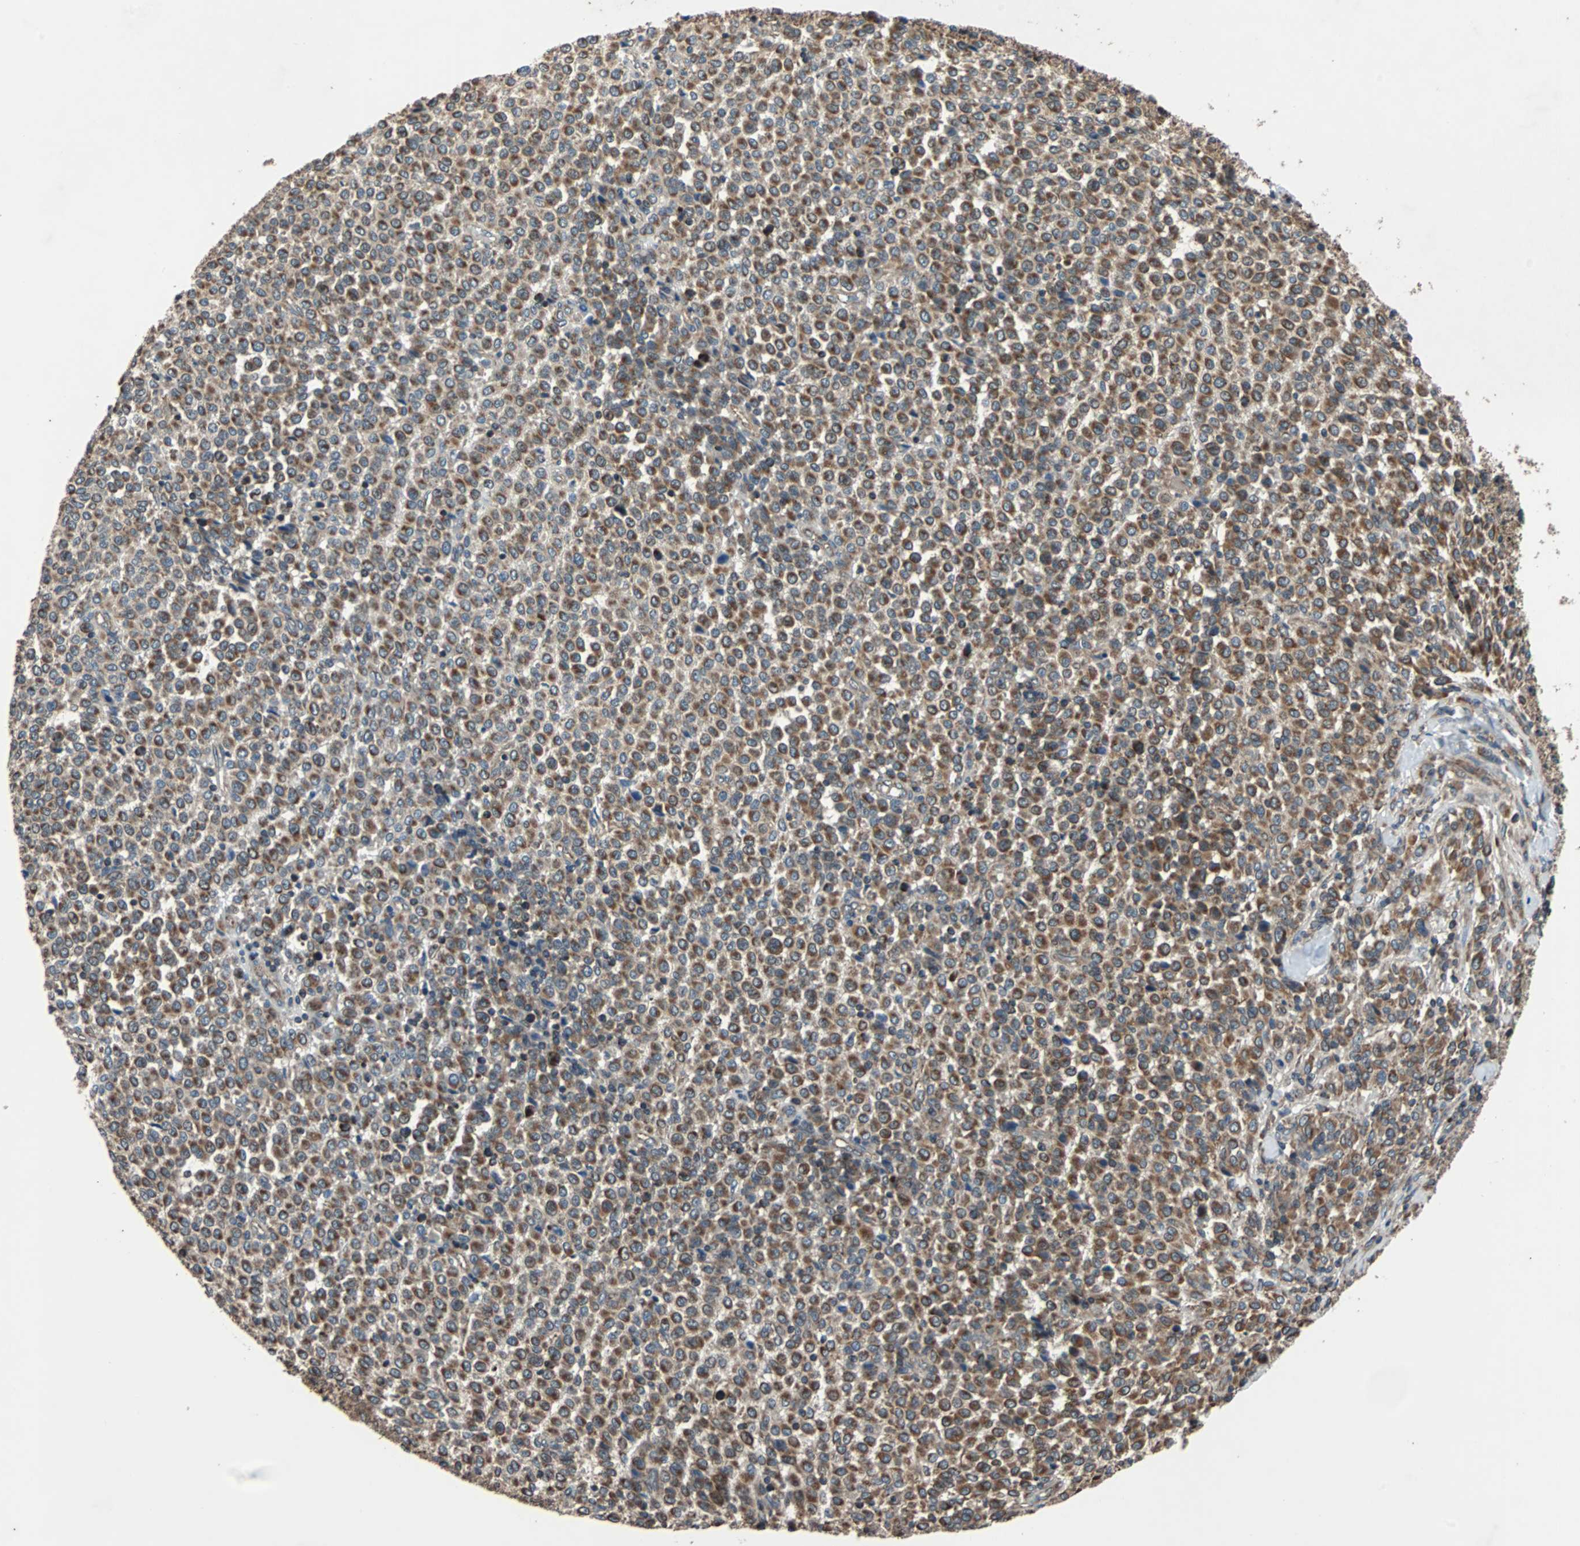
{"staining": {"intensity": "moderate", "quantity": ">75%", "location": "cytoplasmic/membranous"}, "tissue": "melanoma", "cell_type": "Tumor cells", "image_type": "cancer", "snomed": [{"axis": "morphology", "description": "Malignant melanoma, Metastatic site"}, {"axis": "topography", "description": "Pancreas"}], "caption": "The micrograph exhibits immunohistochemical staining of malignant melanoma (metastatic site). There is moderate cytoplasmic/membranous staining is seen in approximately >75% of tumor cells. The staining was performed using DAB, with brown indicating positive protein expression. Nuclei are stained blue with hematoxylin.", "gene": "ACTR3", "patient": {"sex": "female", "age": 30}}